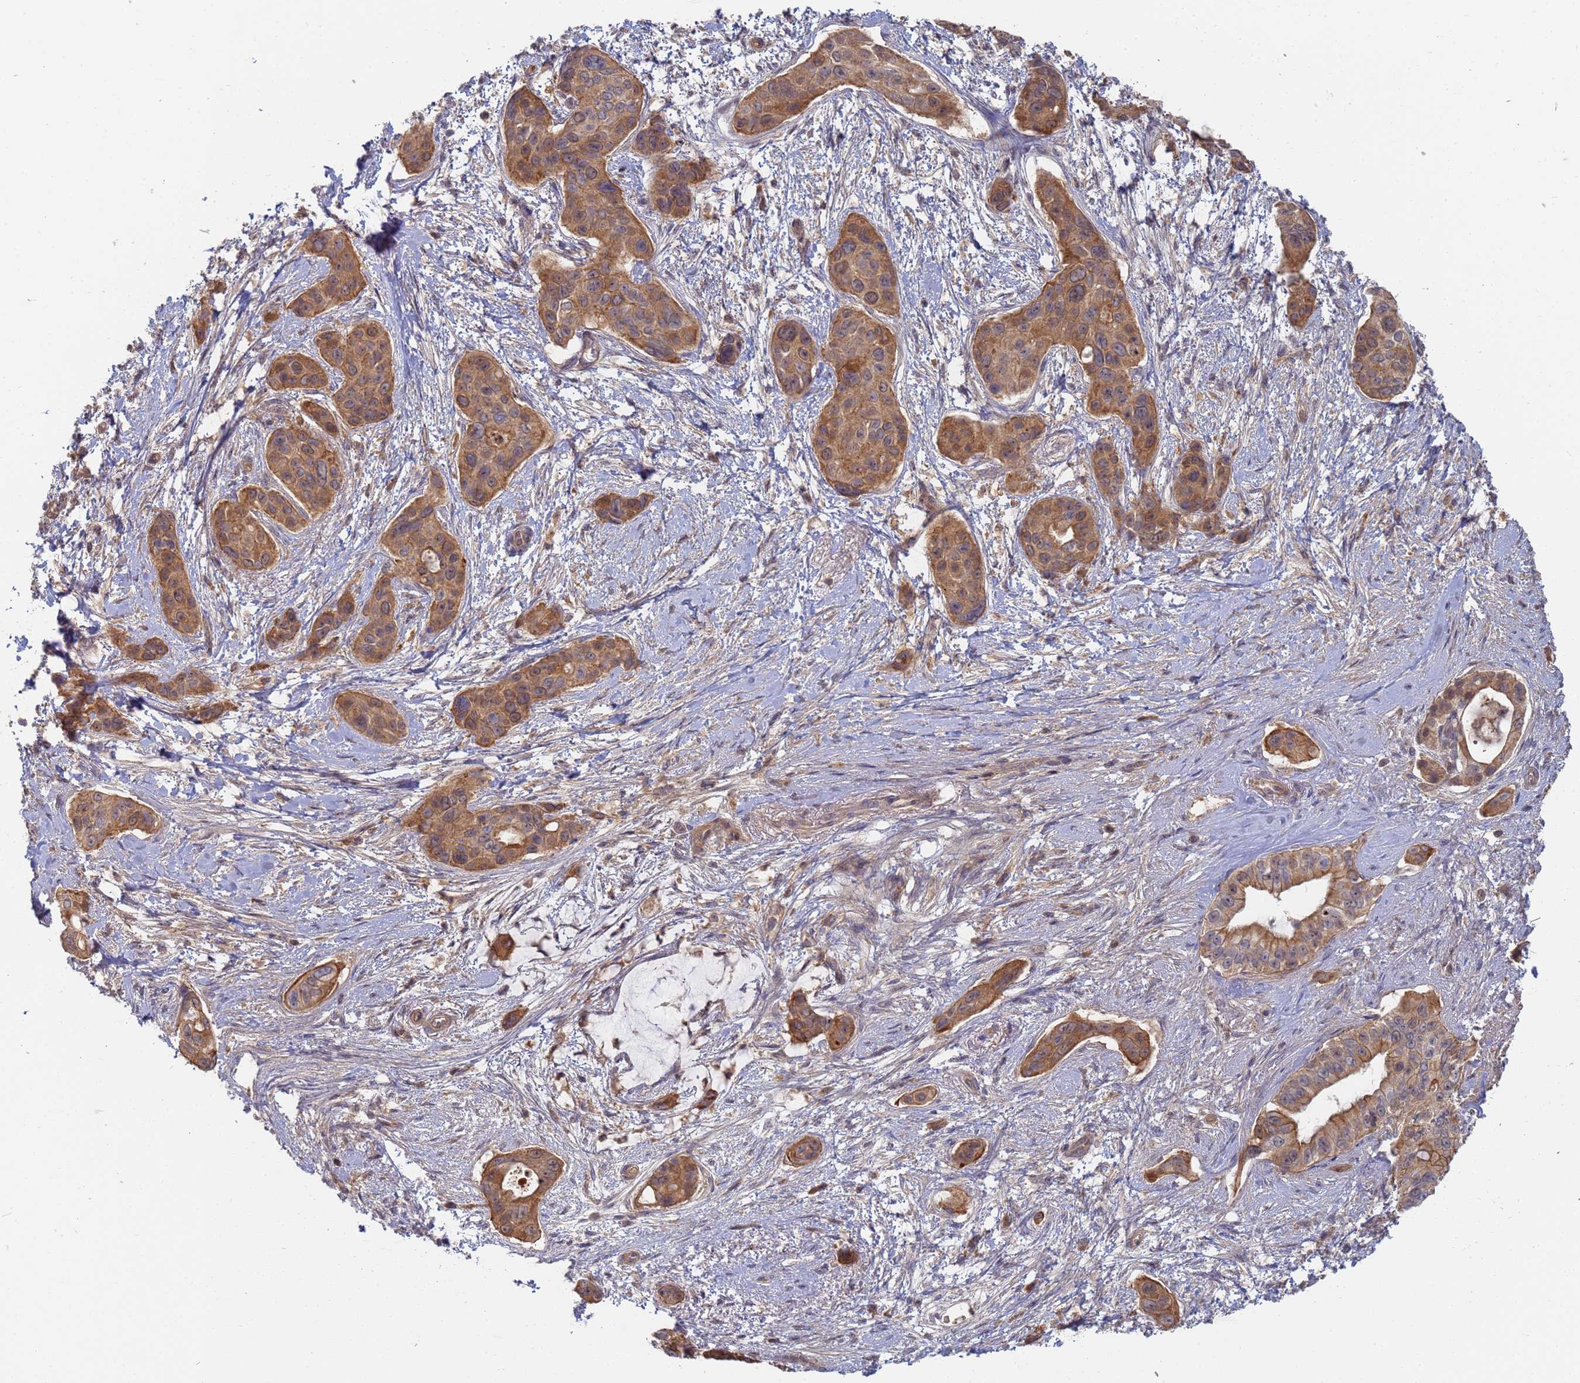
{"staining": {"intensity": "moderate", "quantity": ">75%", "location": "cytoplasmic/membranous"}, "tissue": "pancreatic cancer", "cell_type": "Tumor cells", "image_type": "cancer", "snomed": [{"axis": "morphology", "description": "Adenocarcinoma, NOS"}, {"axis": "topography", "description": "Pancreas"}], "caption": "Human pancreatic cancer stained for a protein (brown) demonstrates moderate cytoplasmic/membranous positive positivity in about >75% of tumor cells.", "gene": "SHARPIN", "patient": {"sex": "male", "age": 72}}